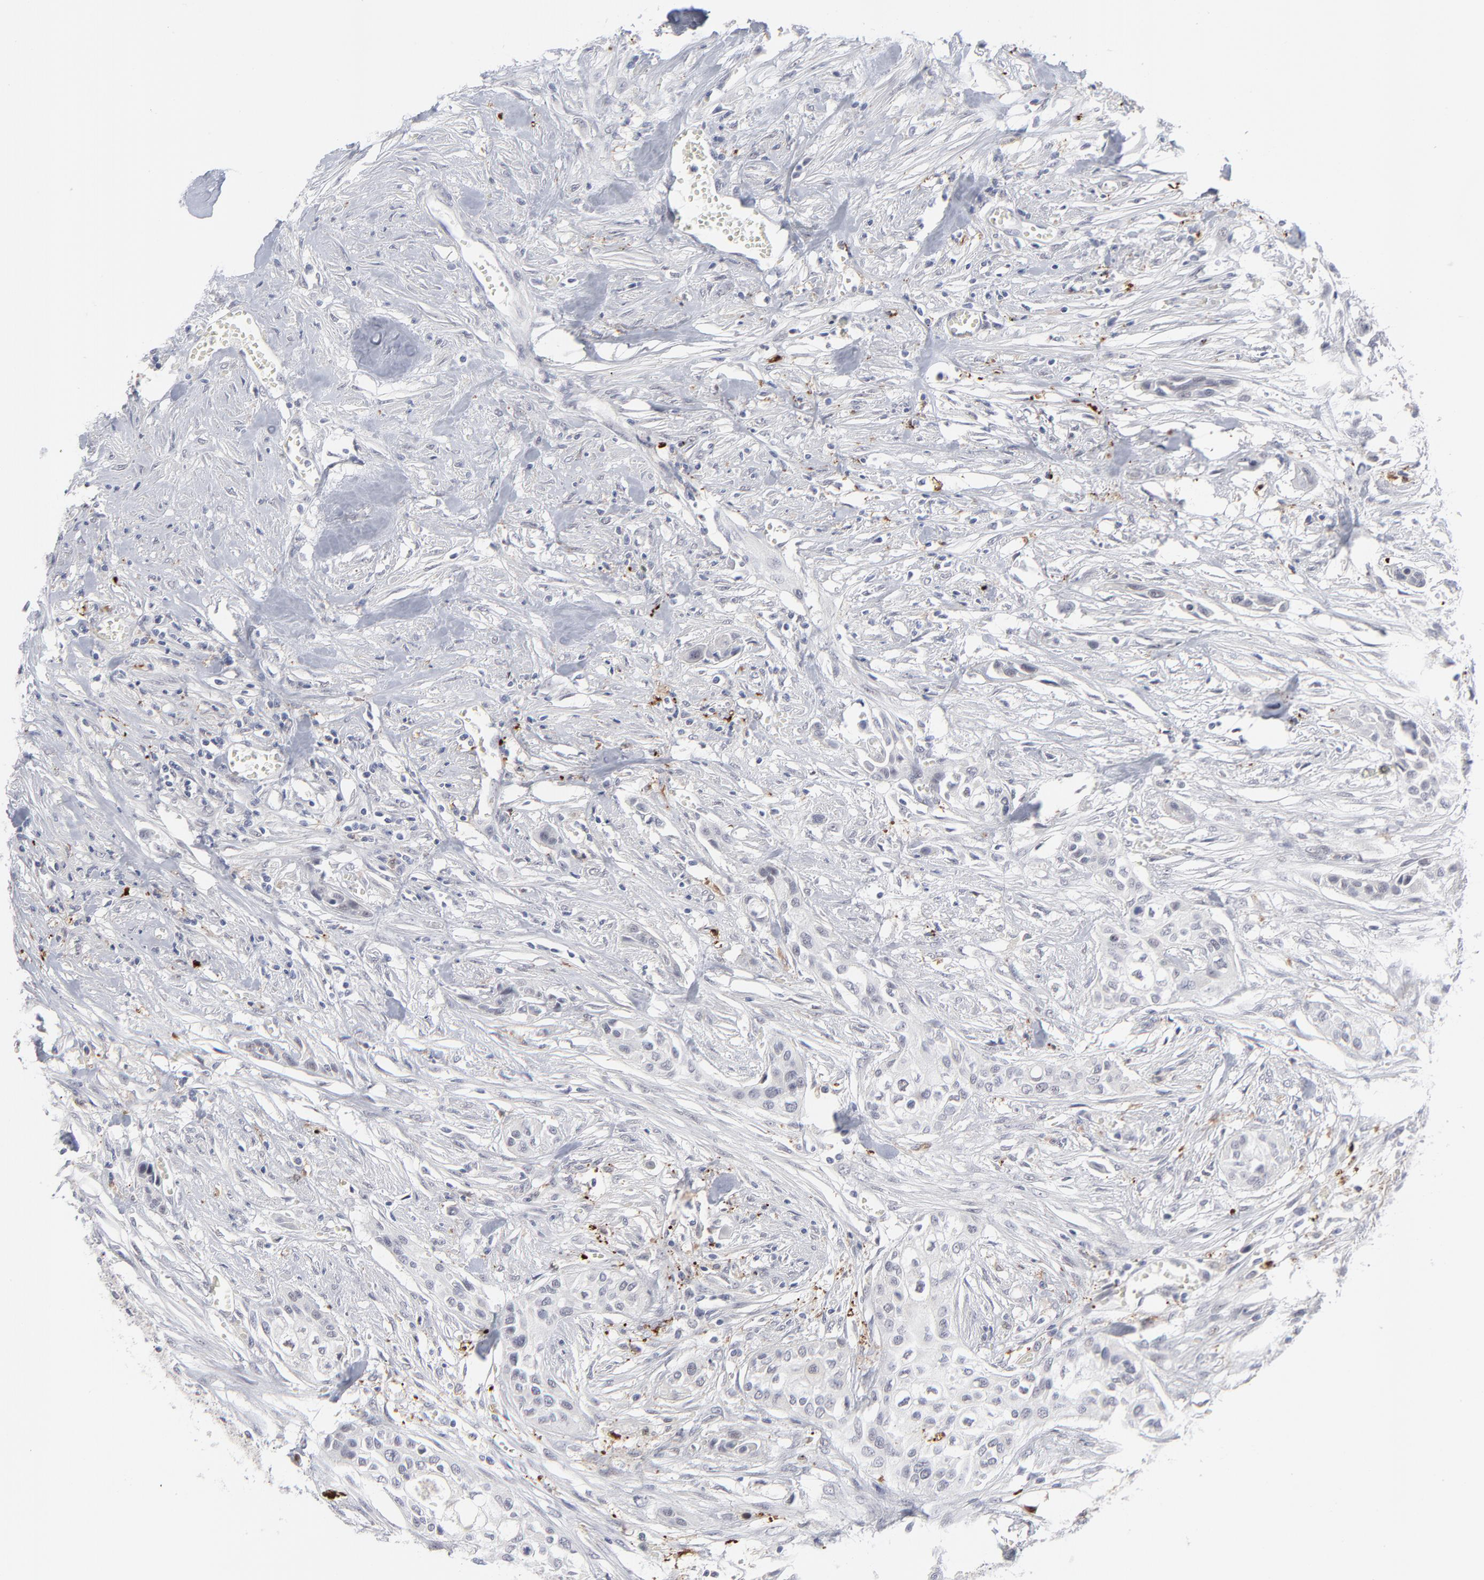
{"staining": {"intensity": "negative", "quantity": "none", "location": "none"}, "tissue": "urothelial cancer", "cell_type": "Tumor cells", "image_type": "cancer", "snomed": [{"axis": "morphology", "description": "Urothelial carcinoma, High grade"}, {"axis": "topography", "description": "Urinary bladder"}], "caption": "DAB (3,3'-diaminobenzidine) immunohistochemical staining of human urothelial carcinoma (high-grade) shows no significant positivity in tumor cells.", "gene": "CCR2", "patient": {"sex": "male", "age": 74}}